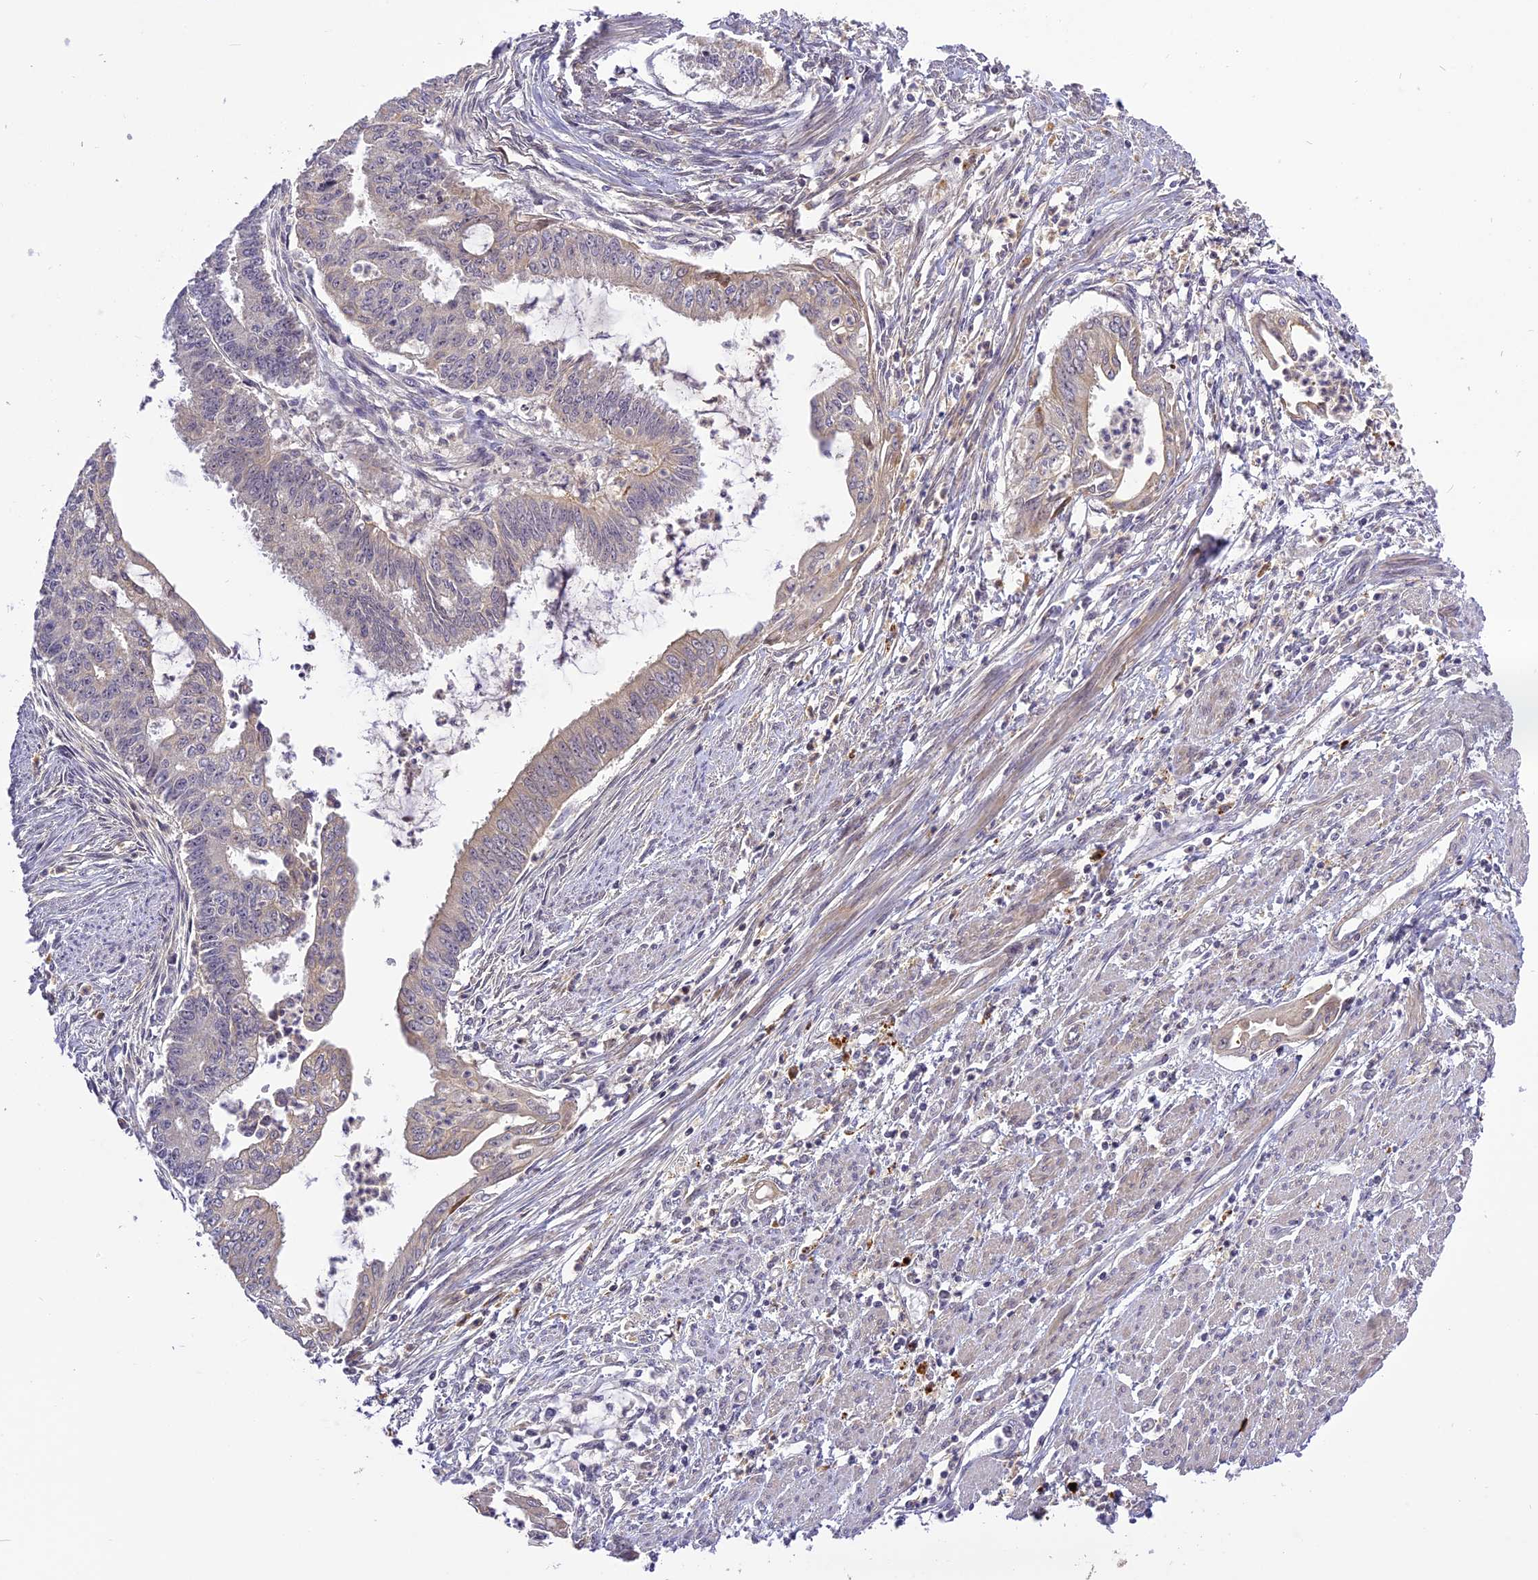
{"staining": {"intensity": "negative", "quantity": "none", "location": "none"}, "tissue": "endometrial cancer", "cell_type": "Tumor cells", "image_type": "cancer", "snomed": [{"axis": "morphology", "description": "Adenocarcinoma, NOS"}, {"axis": "topography", "description": "Endometrium"}], "caption": "The IHC photomicrograph has no significant expression in tumor cells of adenocarcinoma (endometrial) tissue. (DAB (3,3'-diaminobenzidine) immunohistochemistry visualized using brightfield microscopy, high magnification).", "gene": "FNIP2", "patient": {"sex": "female", "age": 73}}